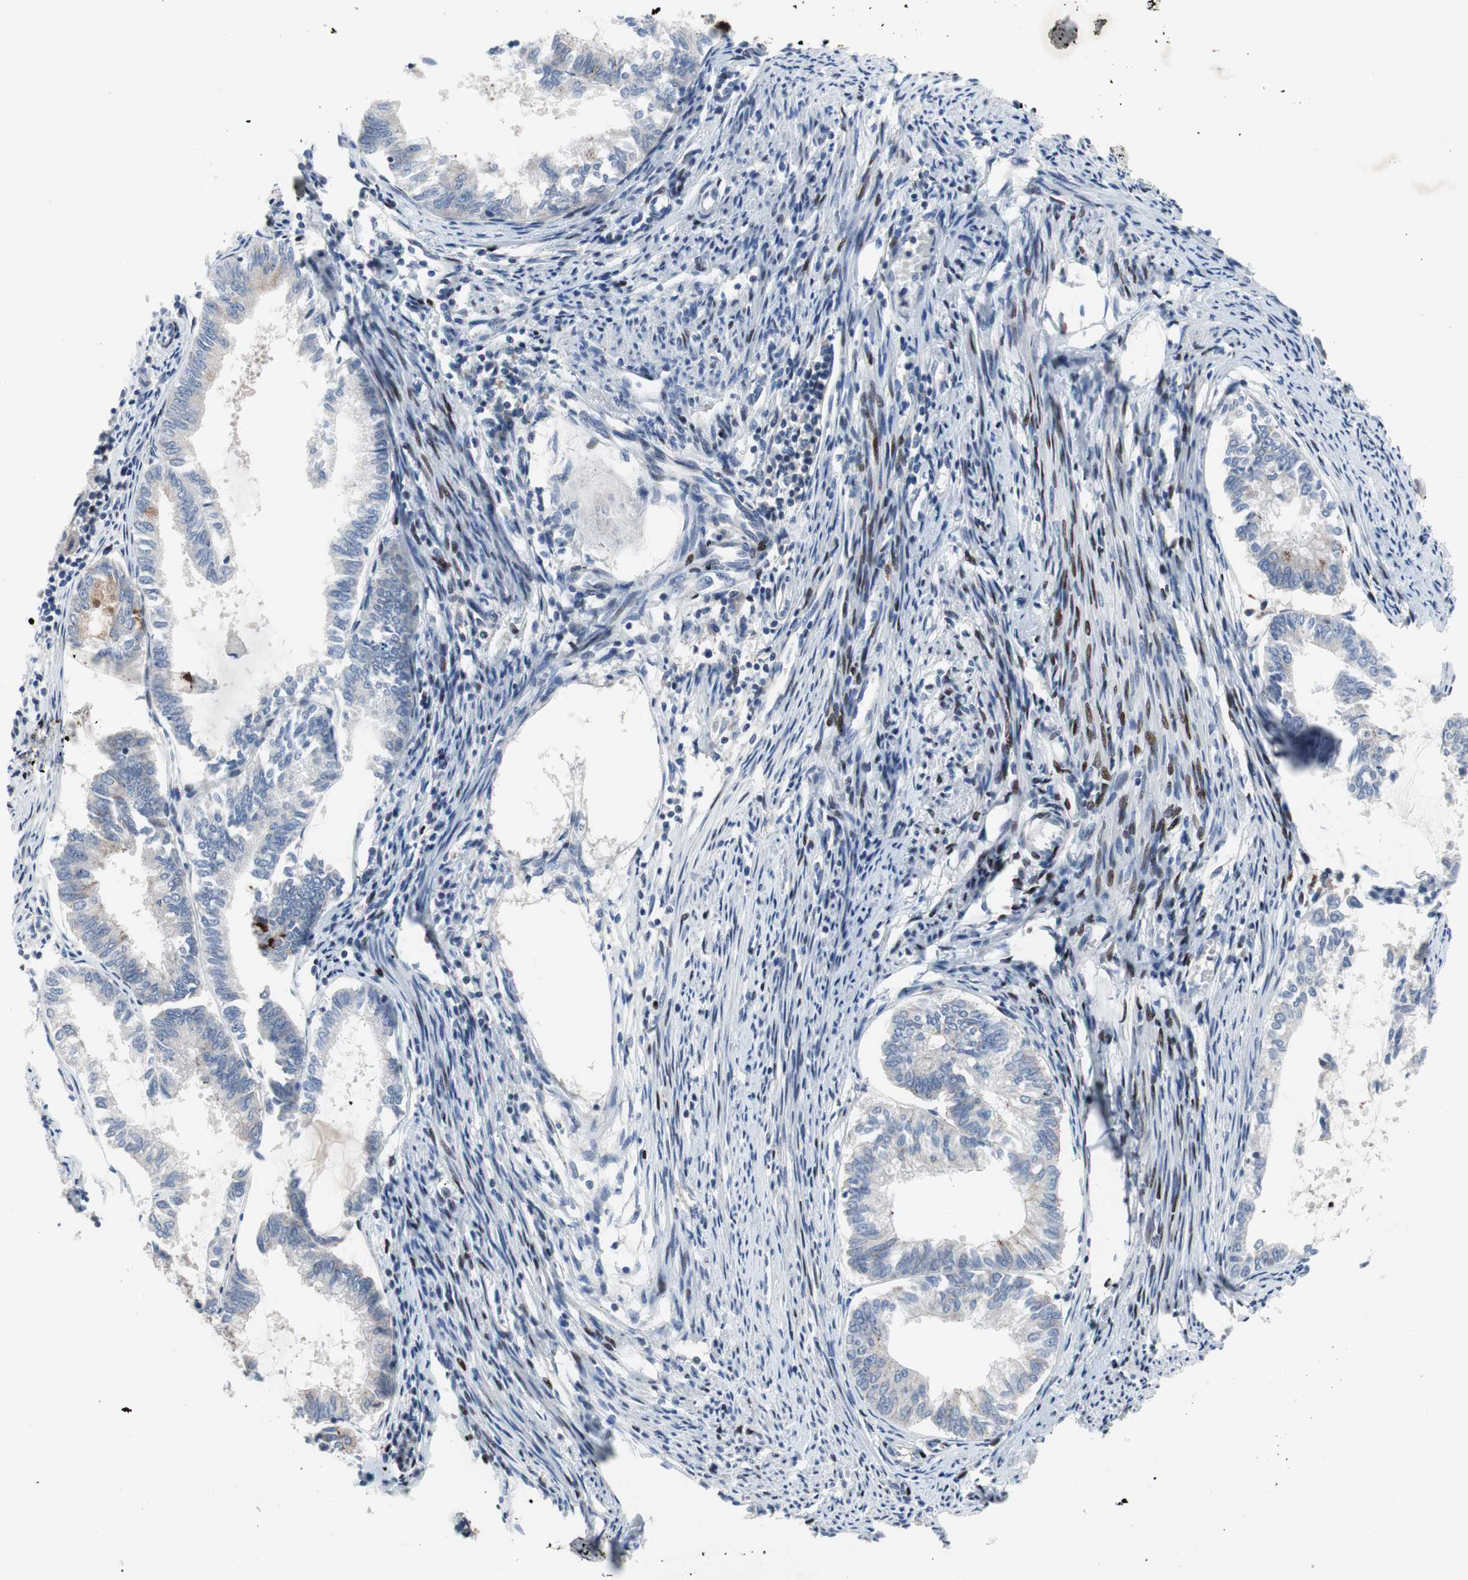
{"staining": {"intensity": "negative", "quantity": "none", "location": "none"}, "tissue": "endometrial cancer", "cell_type": "Tumor cells", "image_type": "cancer", "snomed": [{"axis": "morphology", "description": "Adenocarcinoma, NOS"}, {"axis": "topography", "description": "Endometrium"}], "caption": "Immunohistochemical staining of human adenocarcinoma (endometrial) demonstrates no significant positivity in tumor cells.", "gene": "MUTYH", "patient": {"sex": "female", "age": 86}}